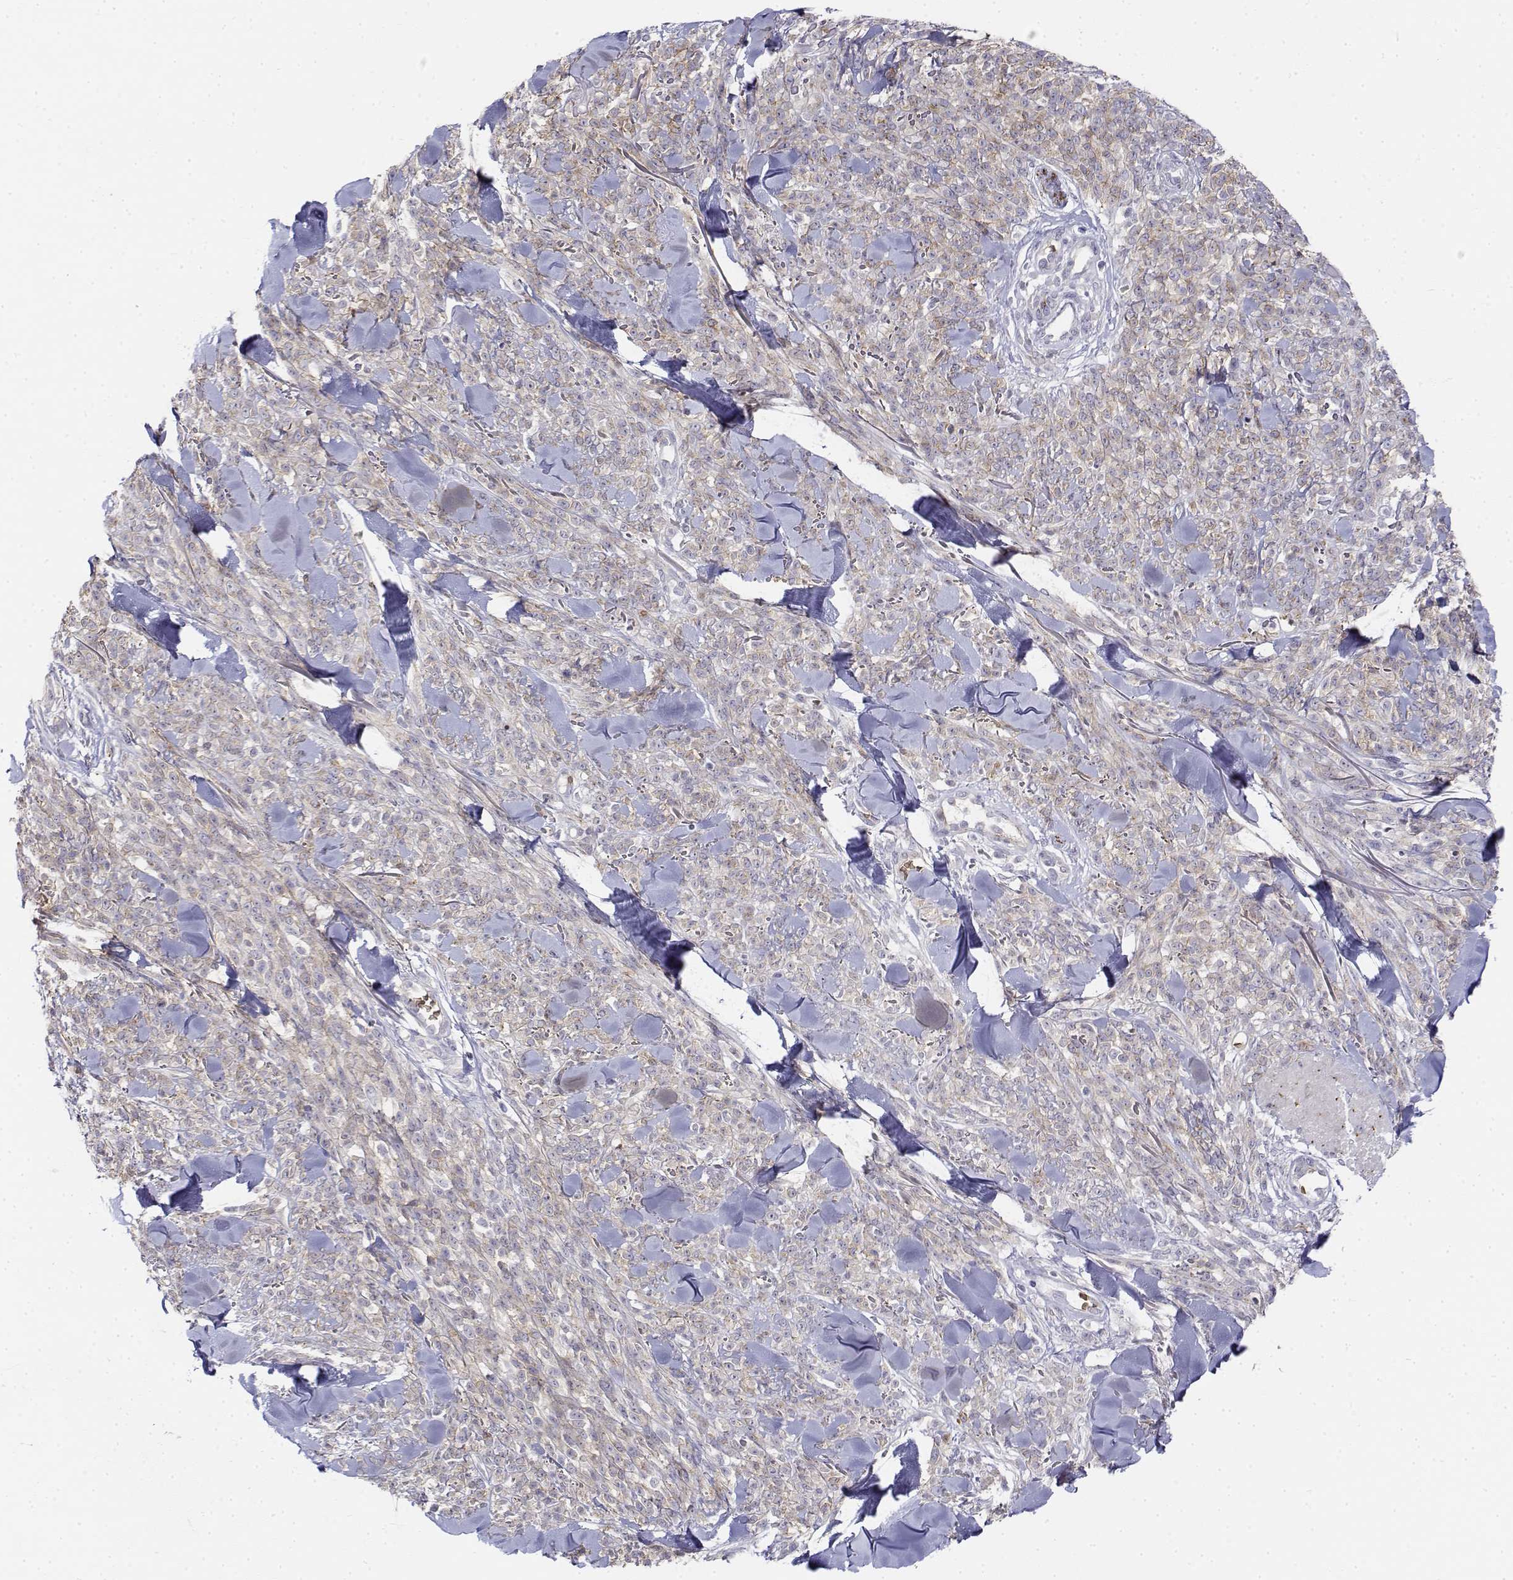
{"staining": {"intensity": "negative", "quantity": "none", "location": "none"}, "tissue": "melanoma", "cell_type": "Tumor cells", "image_type": "cancer", "snomed": [{"axis": "morphology", "description": "Malignant melanoma, NOS"}, {"axis": "topography", "description": "Skin"}, {"axis": "topography", "description": "Skin of trunk"}], "caption": "This is a photomicrograph of IHC staining of malignant melanoma, which shows no positivity in tumor cells. (IHC, brightfield microscopy, high magnification).", "gene": "CADM1", "patient": {"sex": "male", "age": 74}}